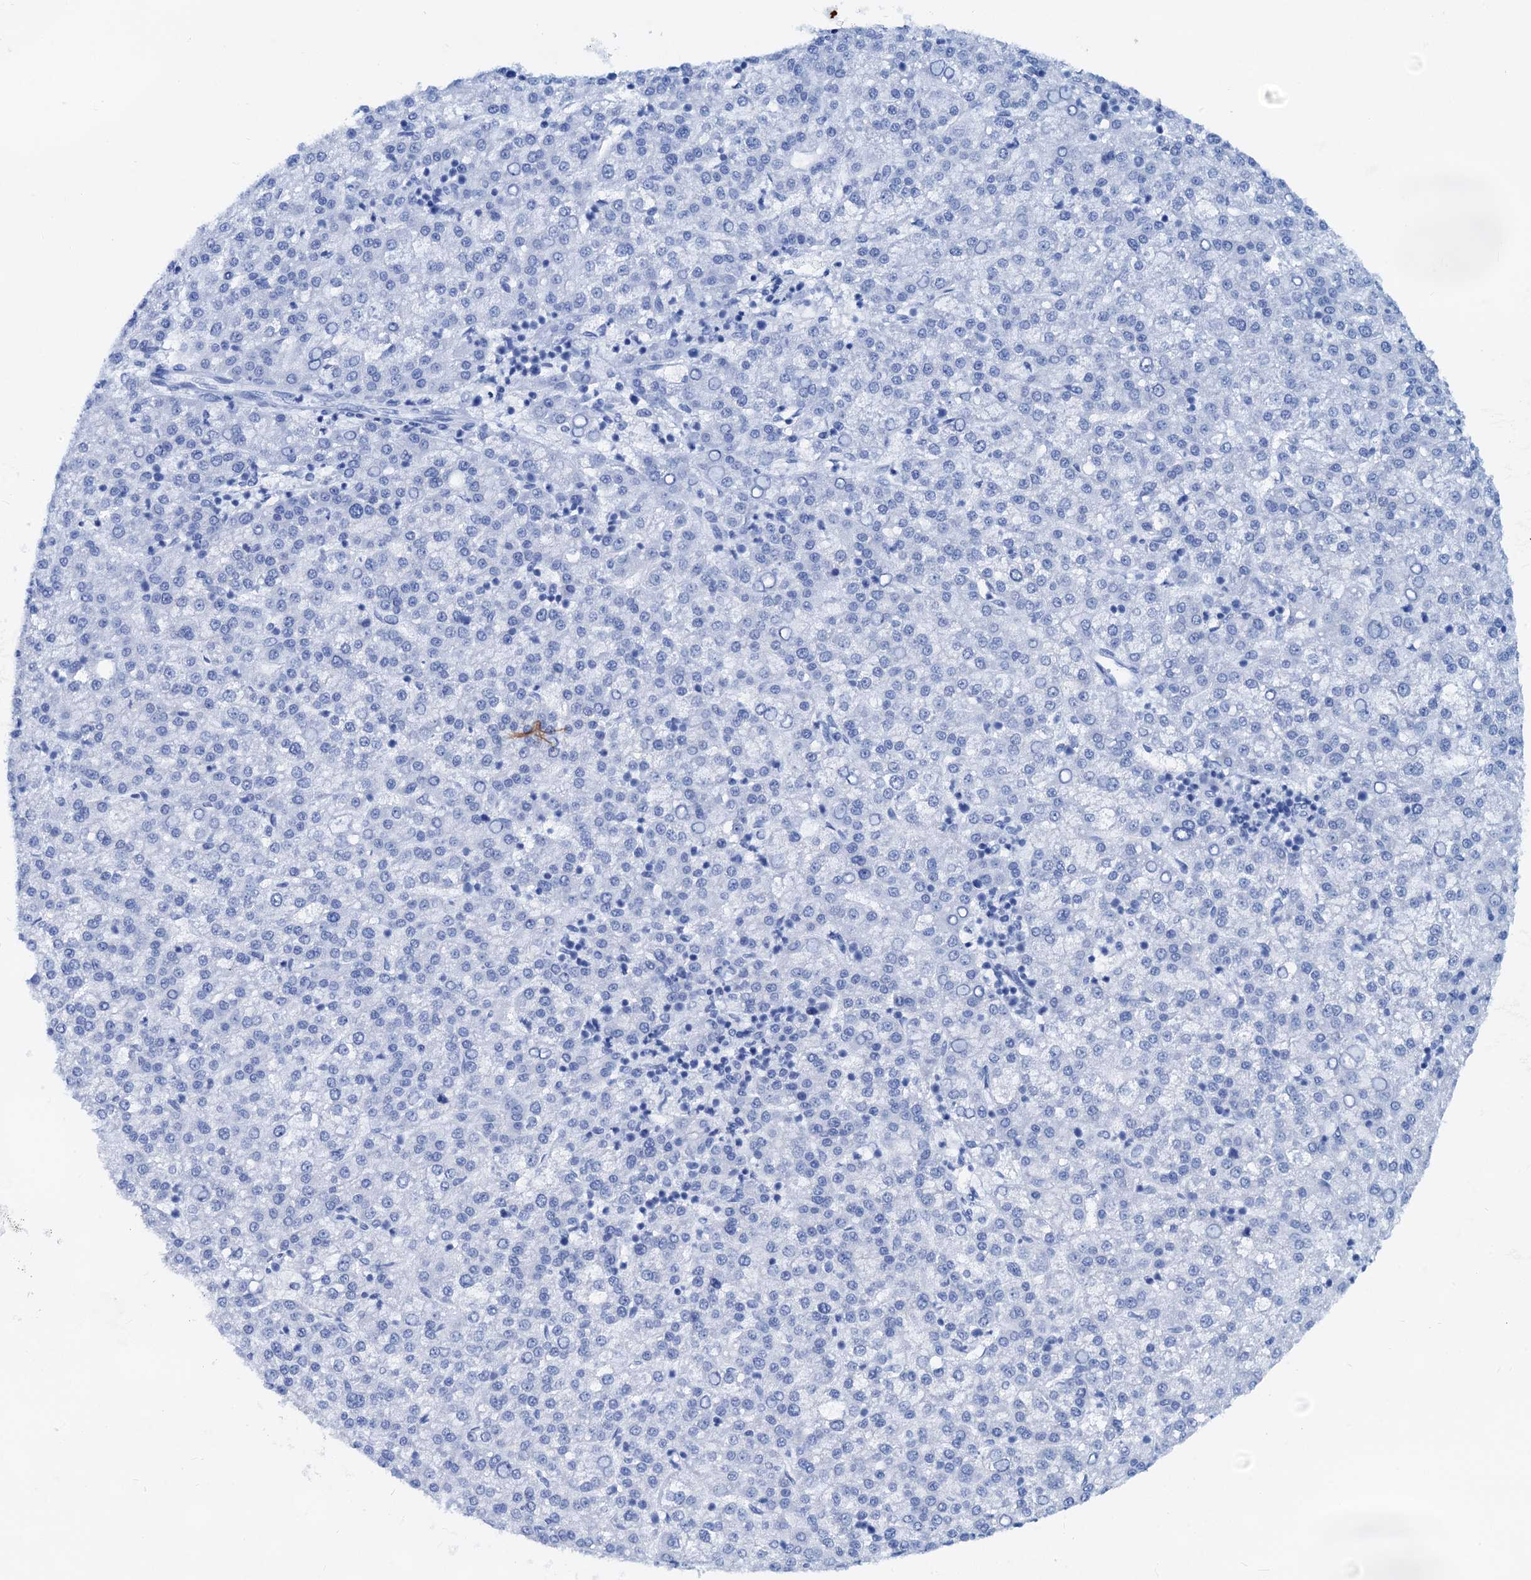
{"staining": {"intensity": "negative", "quantity": "none", "location": "none"}, "tissue": "liver cancer", "cell_type": "Tumor cells", "image_type": "cancer", "snomed": [{"axis": "morphology", "description": "Carcinoma, Hepatocellular, NOS"}, {"axis": "topography", "description": "Liver"}], "caption": "IHC image of human liver cancer (hepatocellular carcinoma) stained for a protein (brown), which exhibits no expression in tumor cells.", "gene": "PTGES3", "patient": {"sex": "female", "age": 58}}